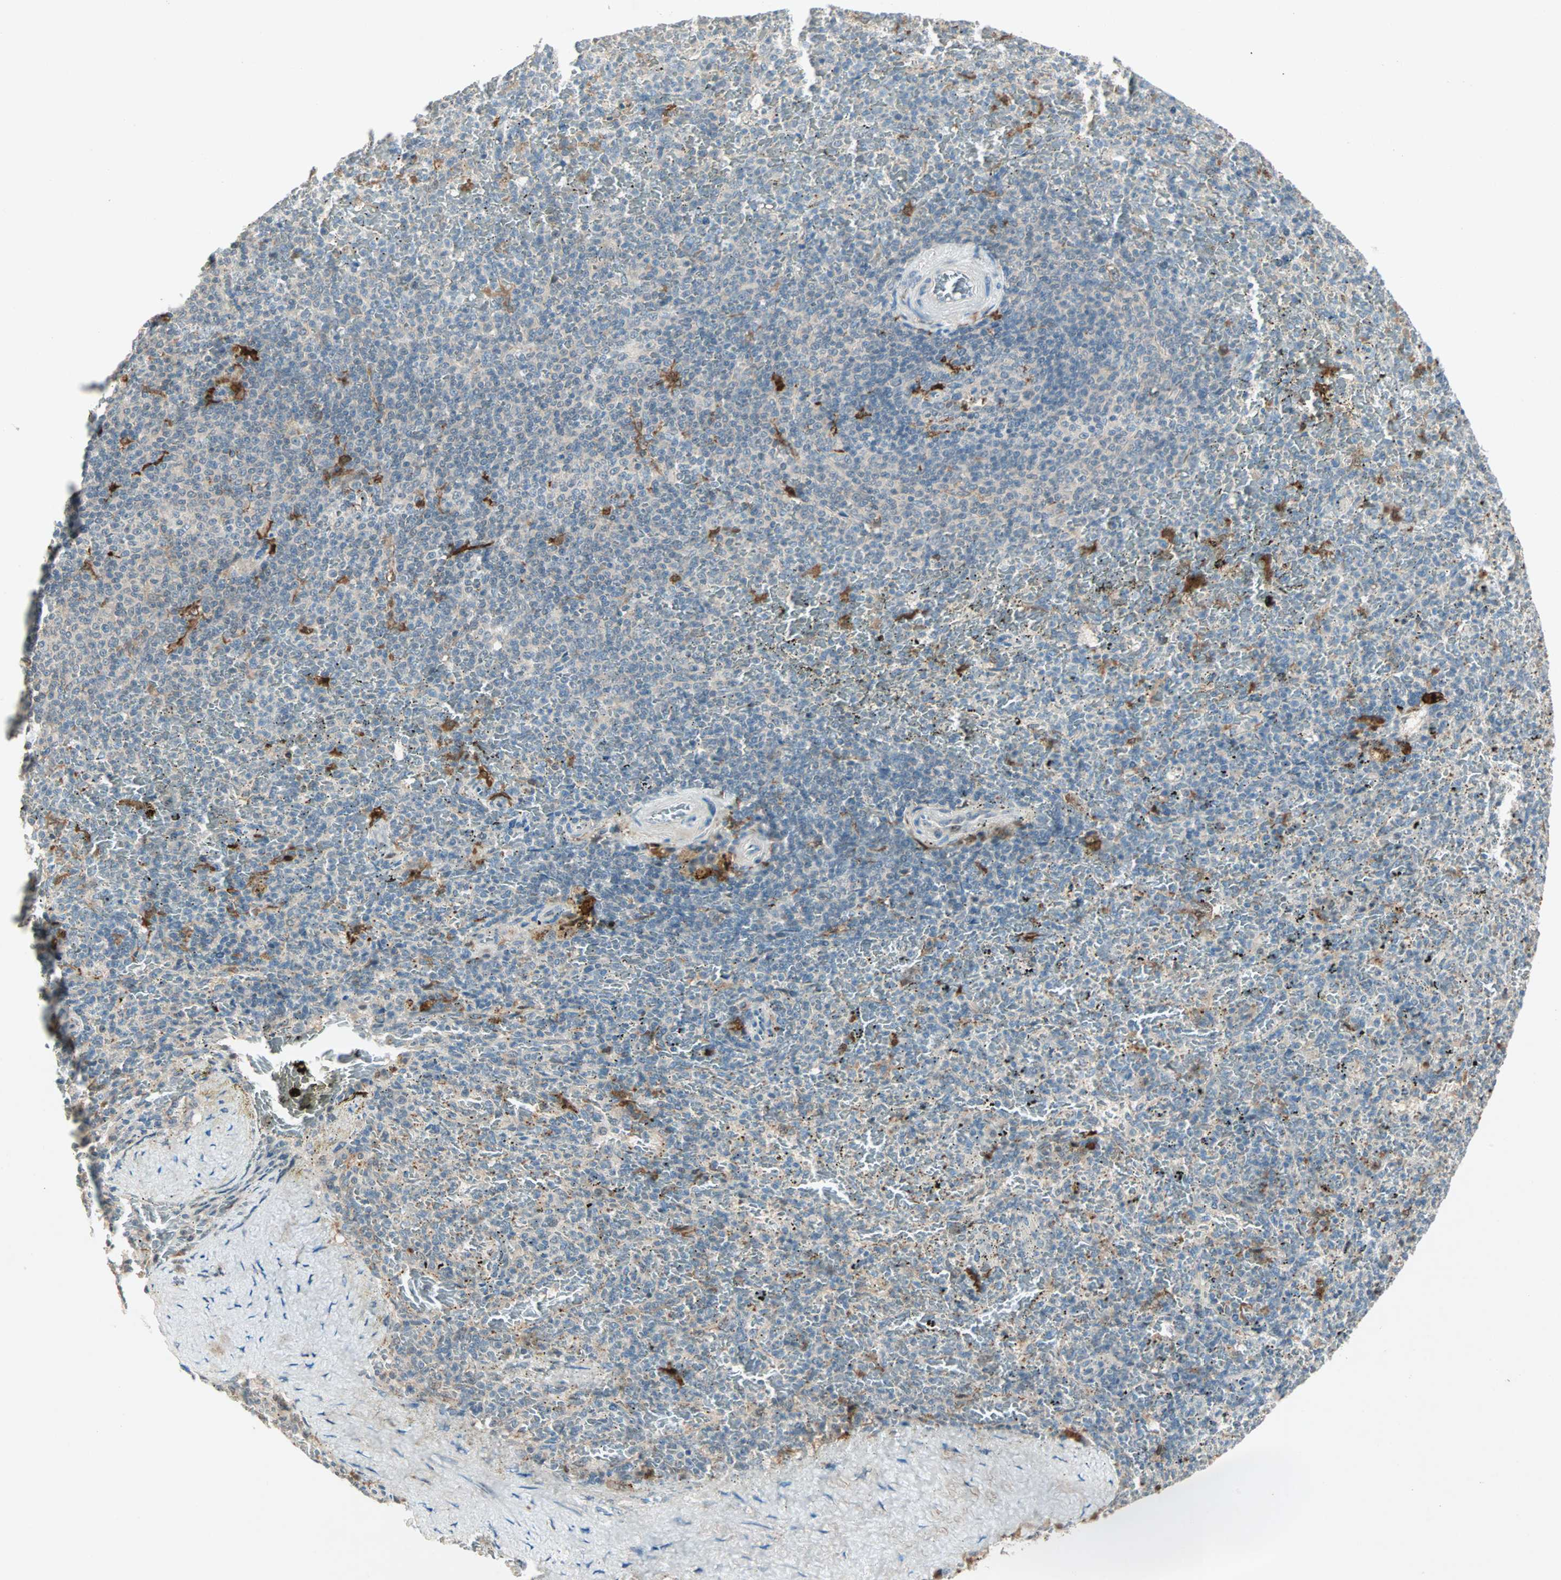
{"staining": {"intensity": "weak", "quantity": "<25%", "location": "cytoplasmic/membranous"}, "tissue": "spleen", "cell_type": "Cells in red pulp", "image_type": "normal", "snomed": [{"axis": "morphology", "description": "Normal tissue, NOS"}, {"axis": "topography", "description": "Spleen"}], "caption": "Immunohistochemistry (IHC) of benign spleen shows no staining in cells in red pulp.", "gene": "RTL6", "patient": {"sex": "female", "age": 43}}